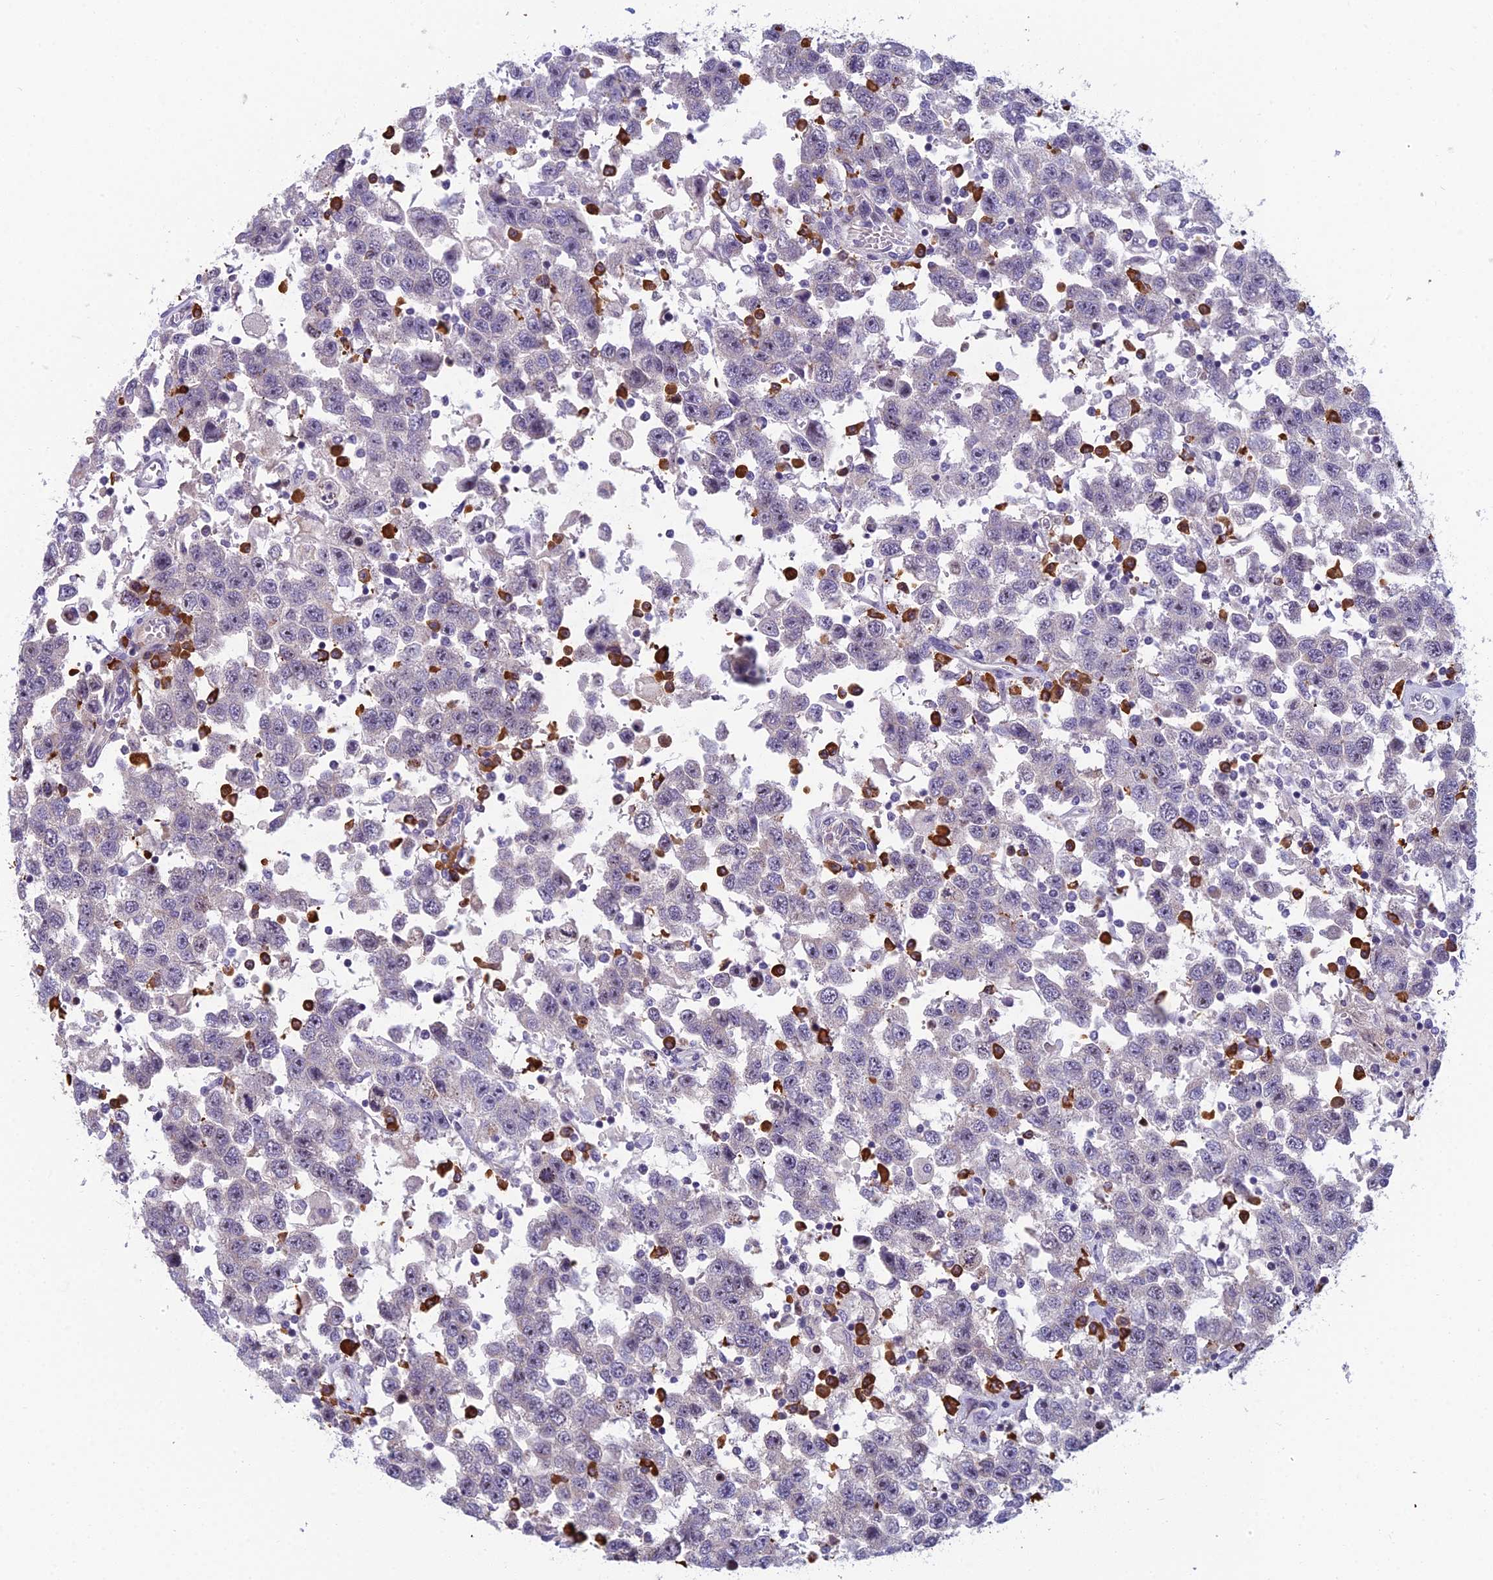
{"staining": {"intensity": "negative", "quantity": "none", "location": "none"}, "tissue": "testis cancer", "cell_type": "Tumor cells", "image_type": "cancer", "snomed": [{"axis": "morphology", "description": "Seminoma, NOS"}, {"axis": "topography", "description": "Testis"}], "caption": "Immunohistochemistry histopathology image of neoplastic tissue: testis cancer (seminoma) stained with DAB demonstrates no significant protein staining in tumor cells.", "gene": "NOC2L", "patient": {"sex": "male", "age": 41}}